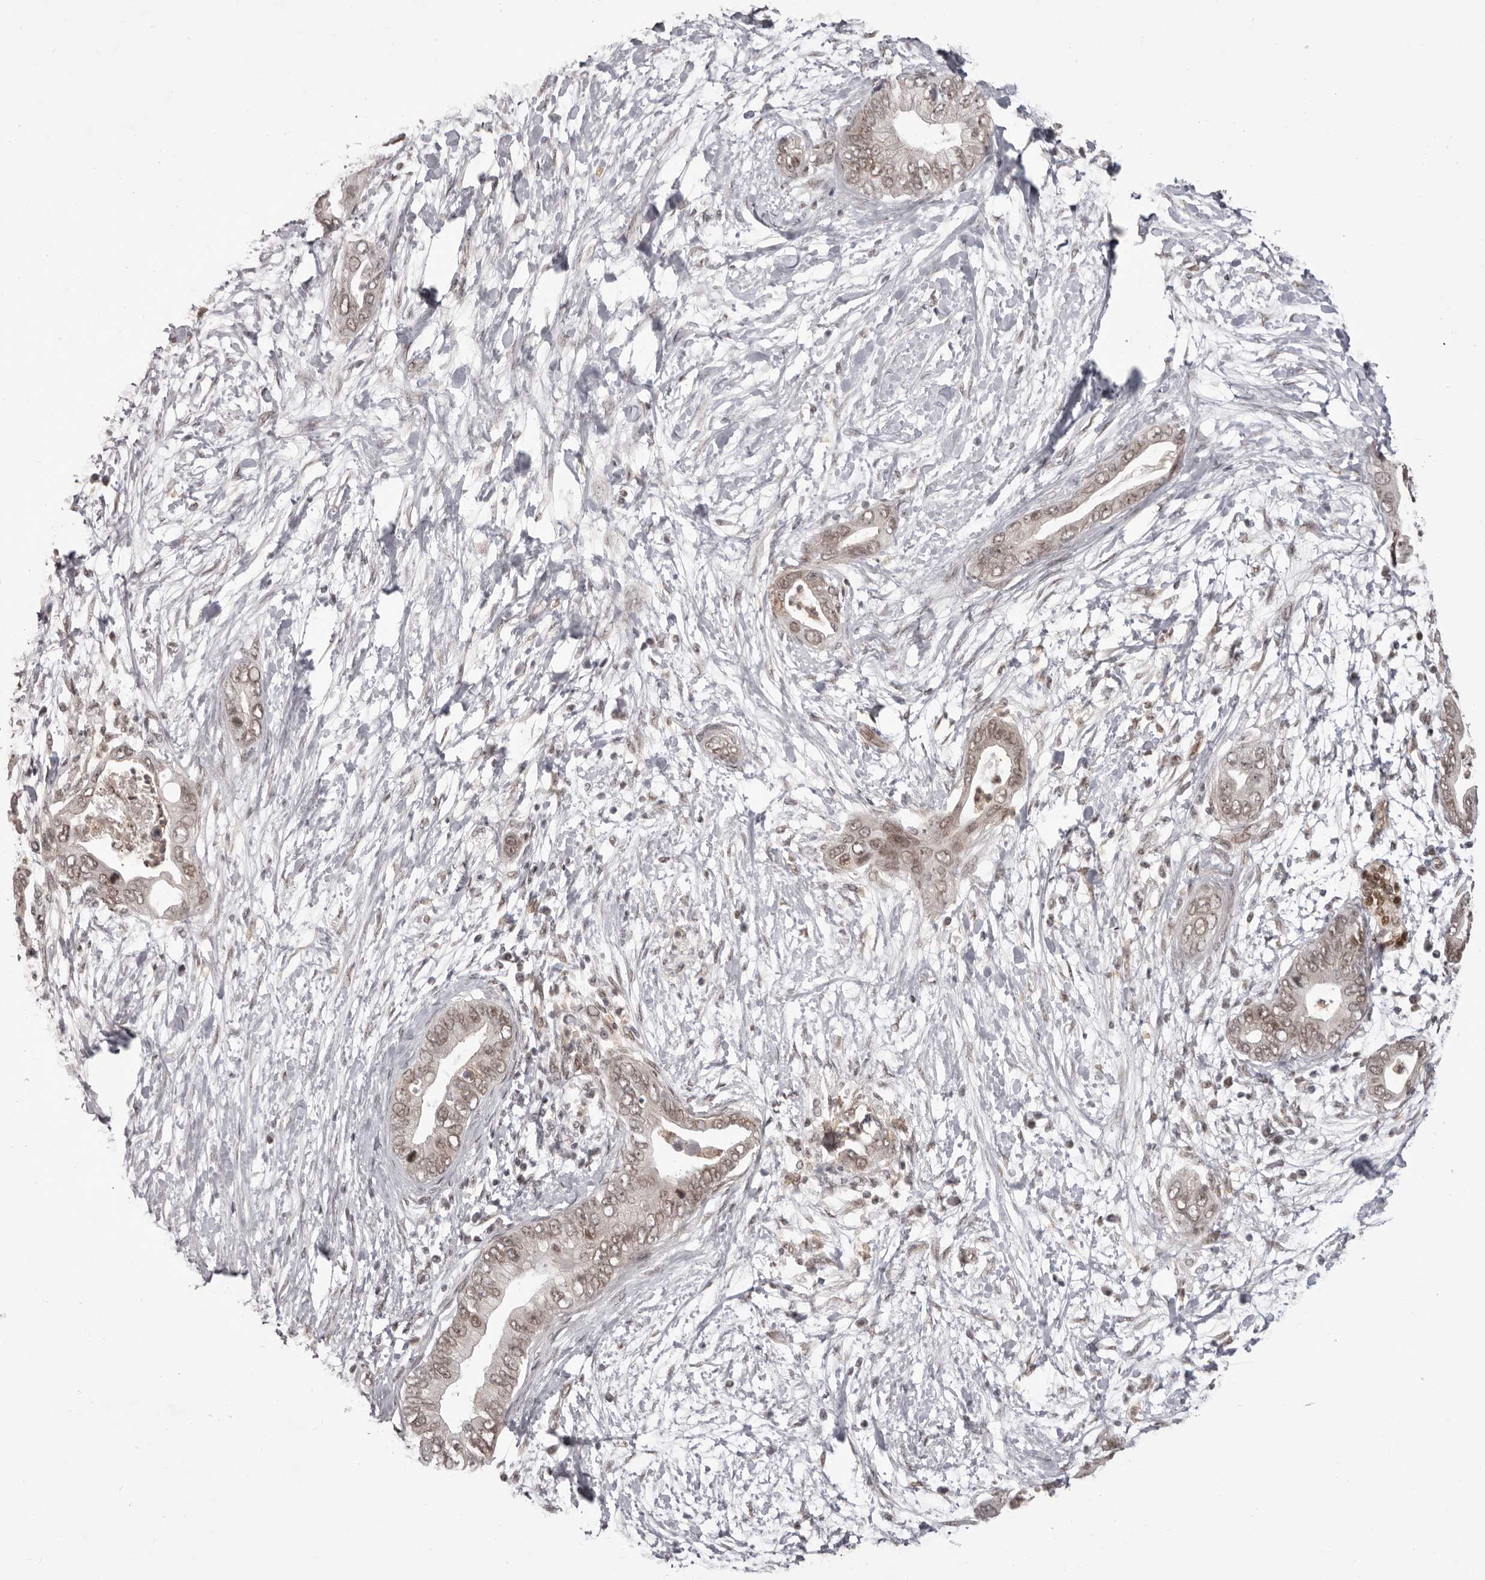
{"staining": {"intensity": "weak", "quantity": ">75%", "location": "nuclear"}, "tissue": "pancreatic cancer", "cell_type": "Tumor cells", "image_type": "cancer", "snomed": [{"axis": "morphology", "description": "Adenocarcinoma, NOS"}, {"axis": "topography", "description": "Pancreas"}], "caption": "Immunohistochemistry staining of pancreatic adenocarcinoma, which shows low levels of weak nuclear positivity in approximately >75% of tumor cells indicating weak nuclear protein positivity. The staining was performed using DAB (brown) for protein detection and nuclei were counterstained in hematoxylin (blue).", "gene": "RNF2", "patient": {"sex": "male", "age": 75}}